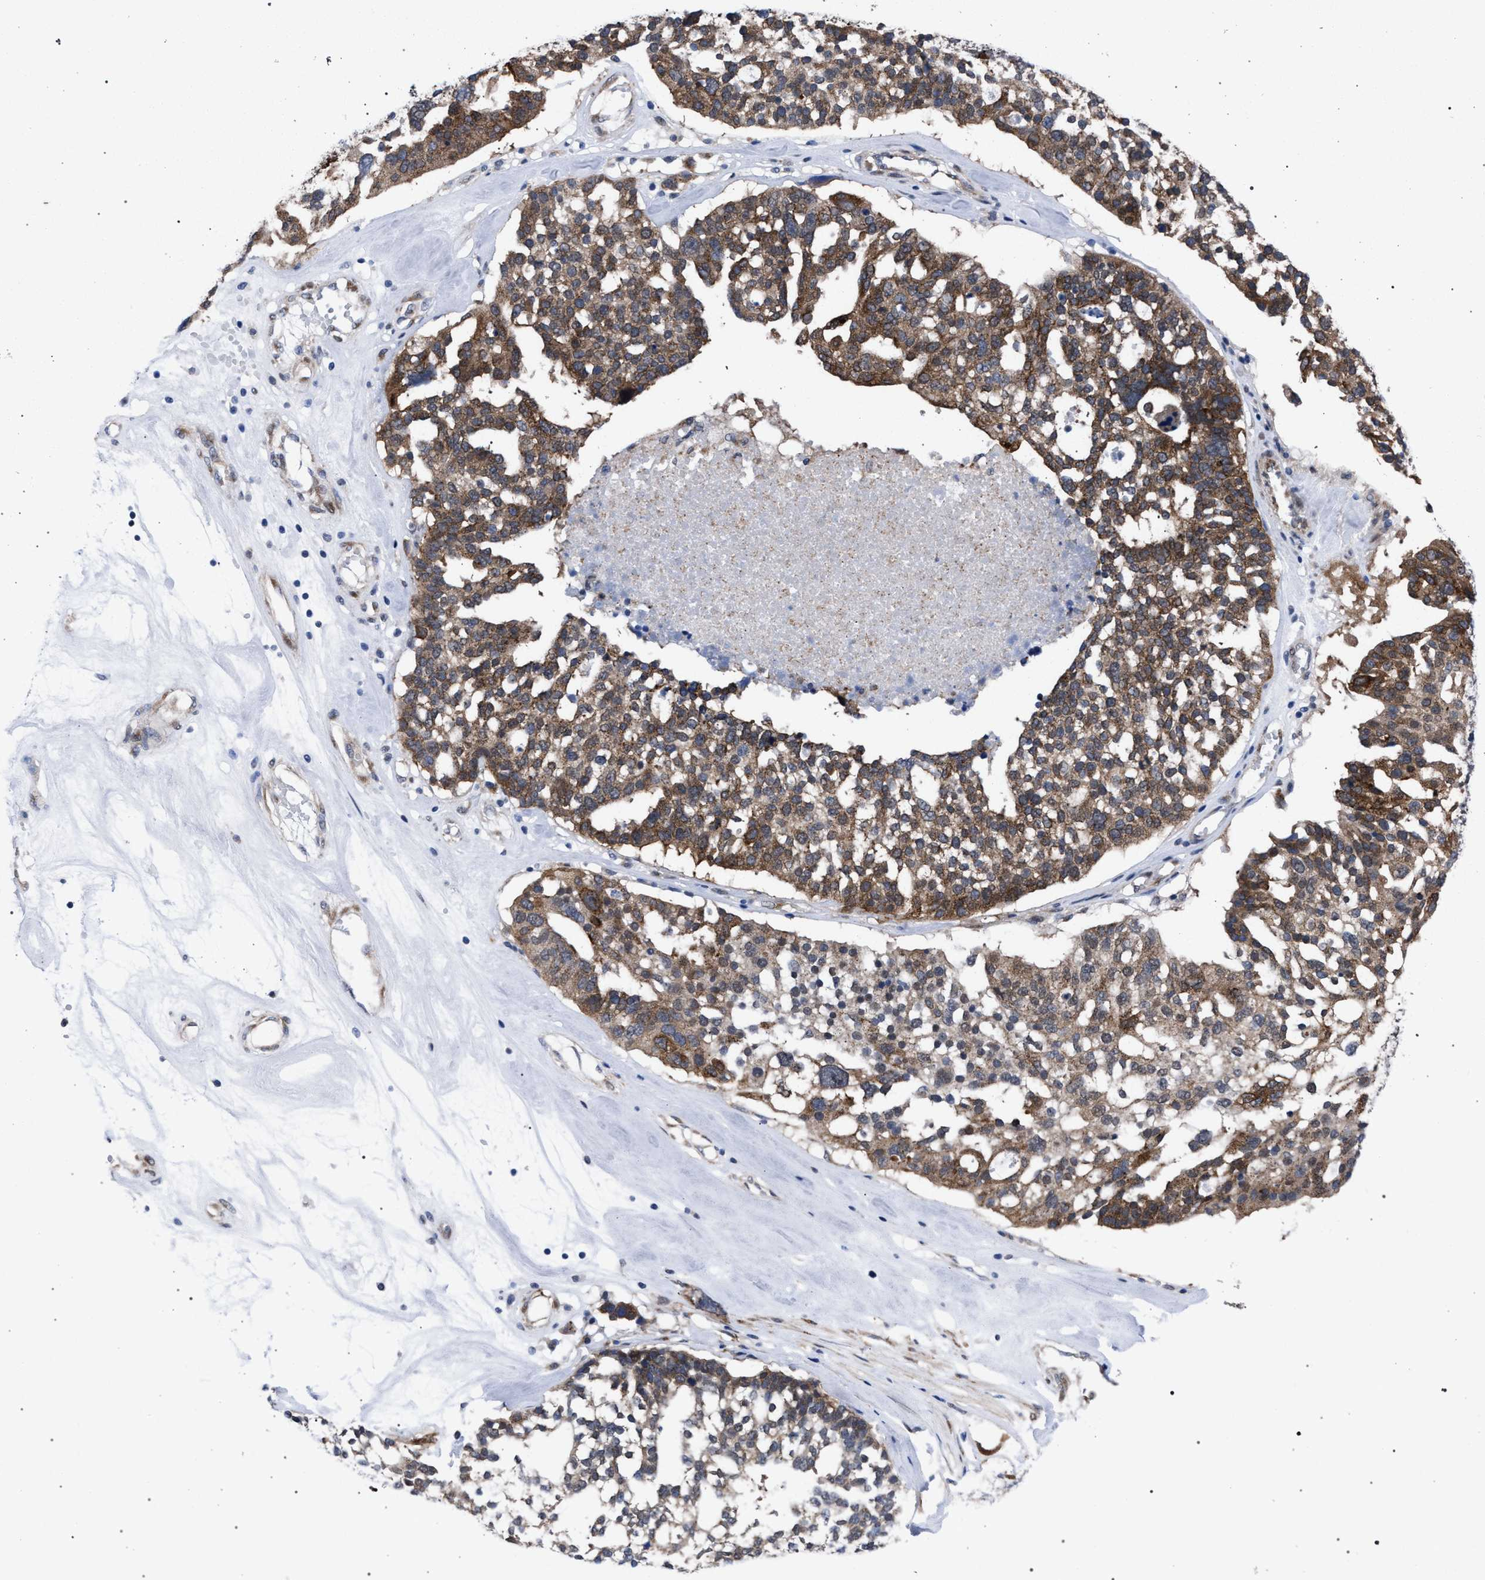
{"staining": {"intensity": "moderate", "quantity": ">75%", "location": "cytoplasmic/membranous"}, "tissue": "ovarian cancer", "cell_type": "Tumor cells", "image_type": "cancer", "snomed": [{"axis": "morphology", "description": "Cystadenocarcinoma, serous, NOS"}, {"axis": "topography", "description": "Ovary"}], "caption": "The histopathology image displays staining of ovarian cancer, revealing moderate cytoplasmic/membranous protein expression (brown color) within tumor cells. The staining was performed using DAB, with brown indicating positive protein expression. Nuclei are stained blue with hematoxylin.", "gene": "GOLGA2", "patient": {"sex": "female", "age": 59}}